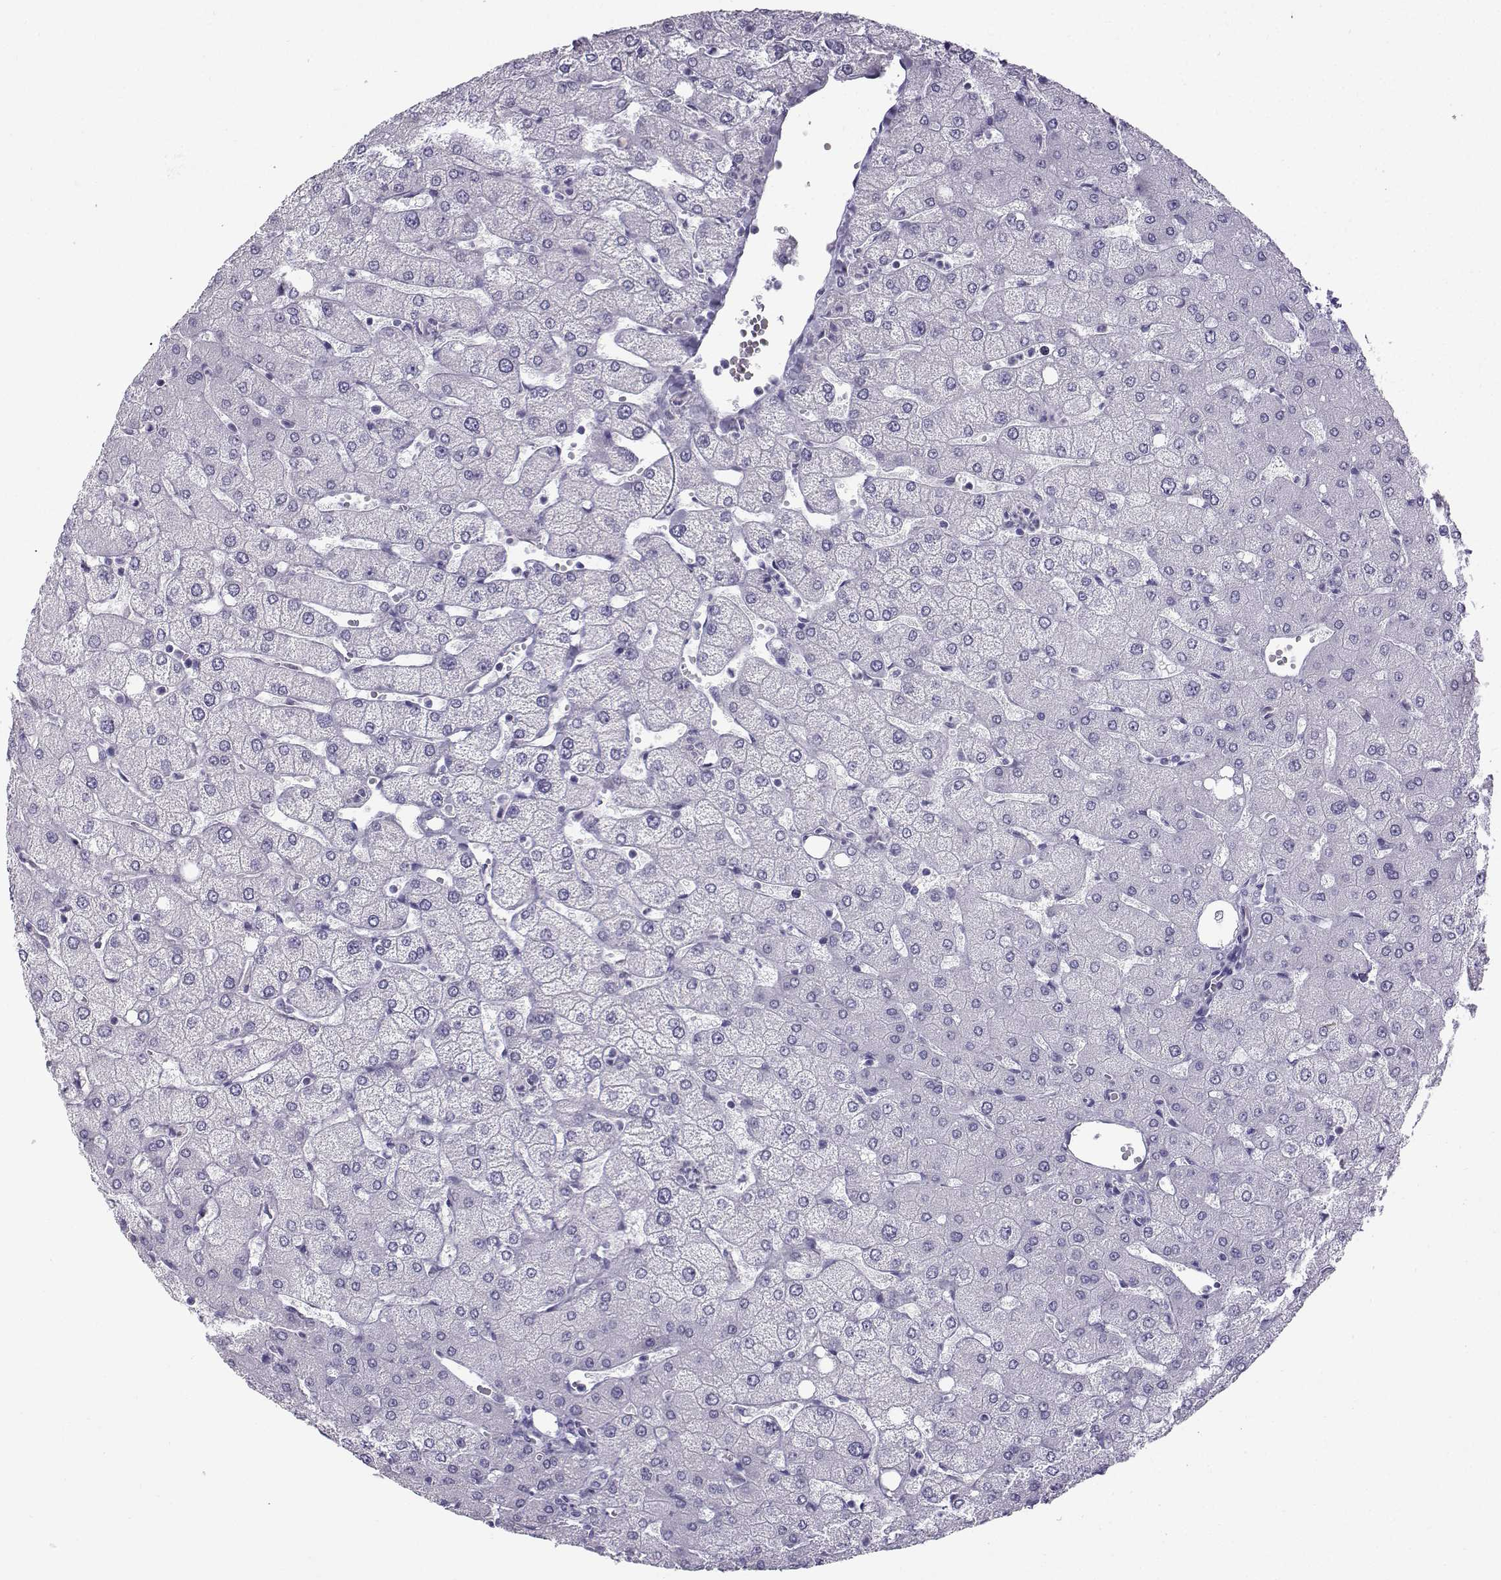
{"staining": {"intensity": "negative", "quantity": "none", "location": "none"}, "tissue": "liver", "cell_type": "Cholangiocytes", "image_type": "normal", "snomed": [{"axis": "morphology", "description": "Normal tissue, NOS"}, {"axis": "topography", "description": "Liver"}], "caption": "Immunohistochemistry (IHC) histopathology image of normal liver stained for a protein (brown), which reveals no positivity in cholangiocytes.", "gene": "ZBTB8B", "patient": {"sex": "female", "age": 54}}